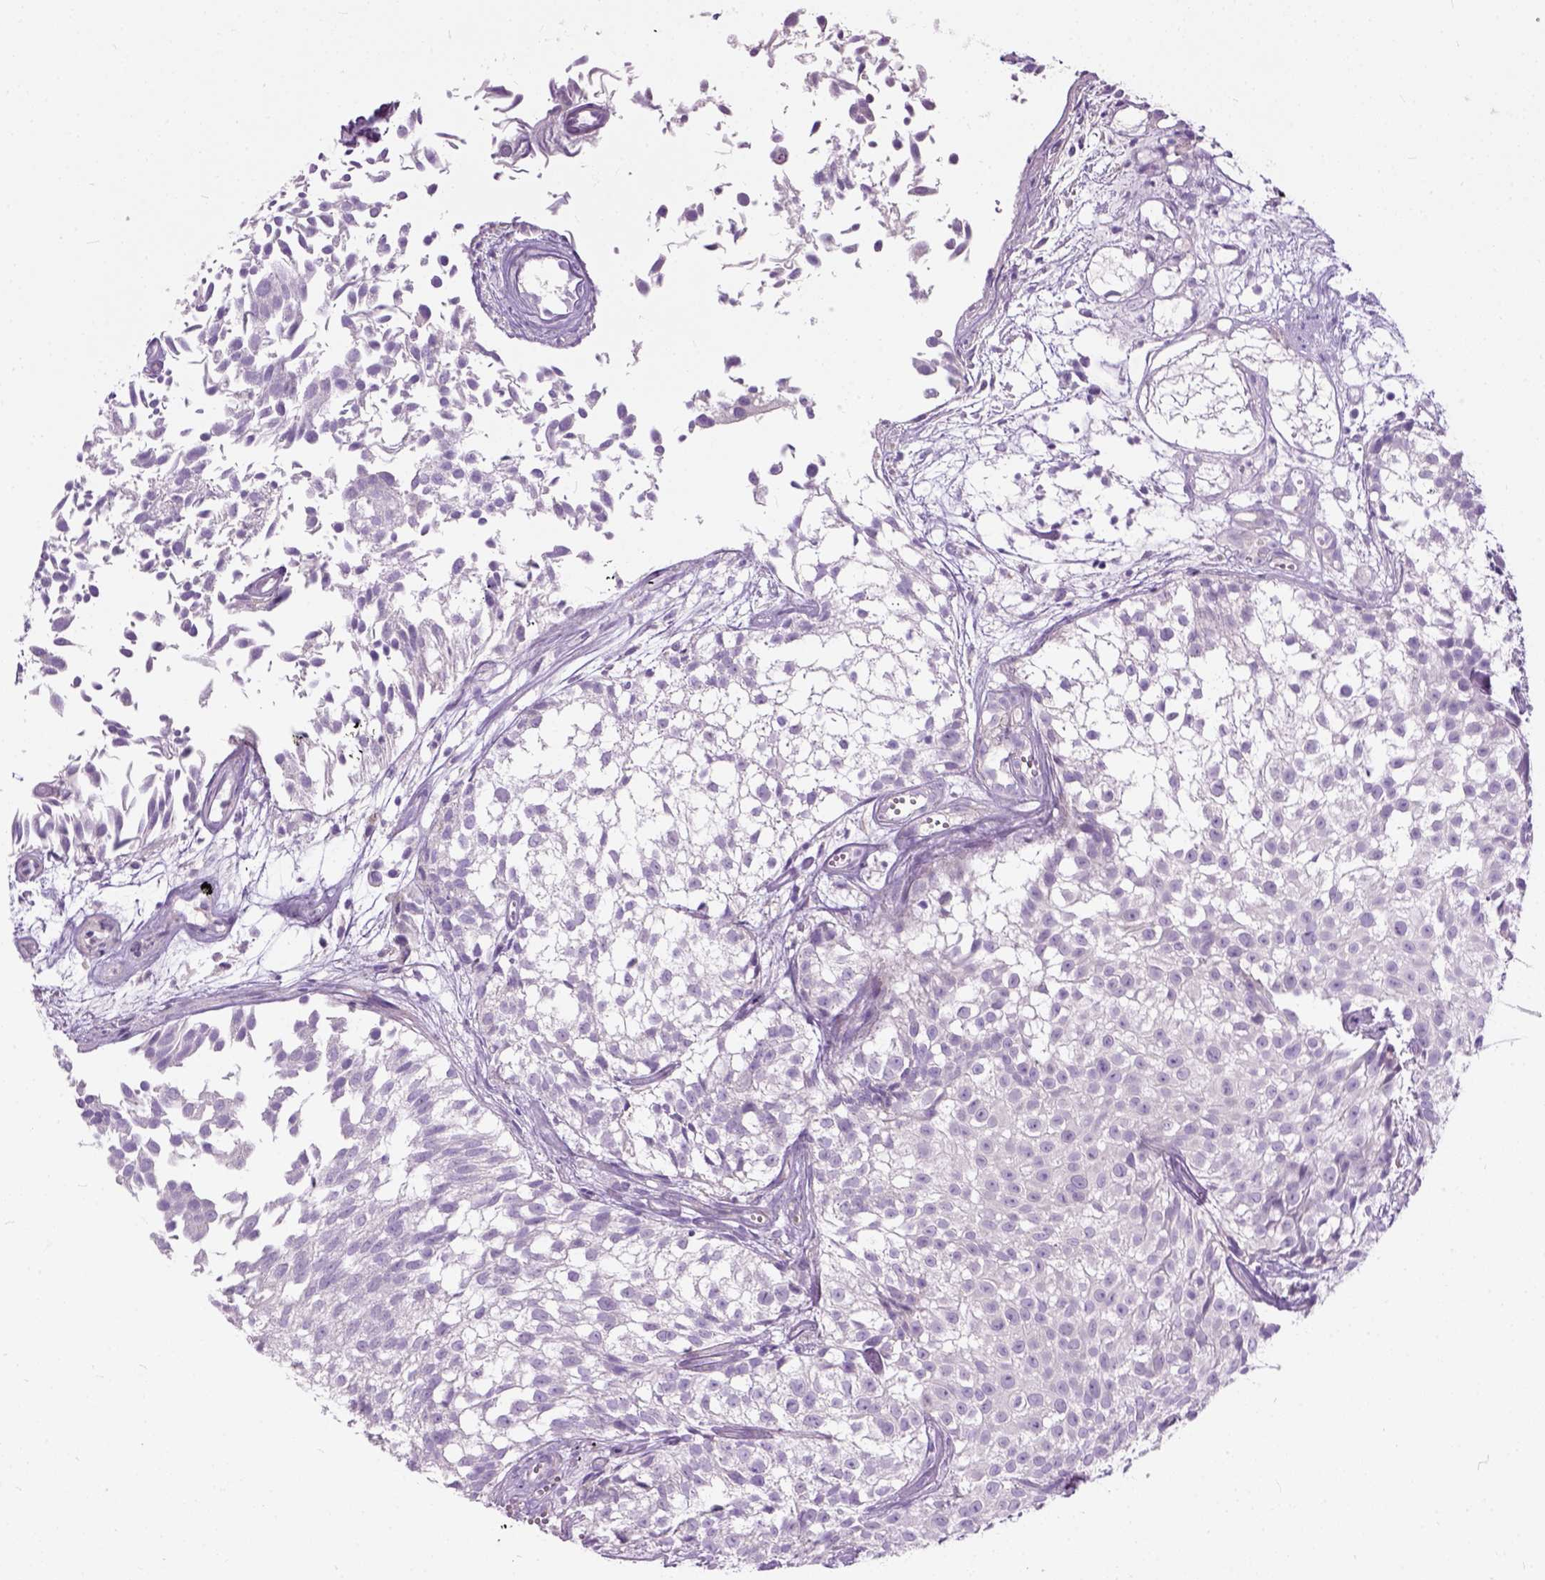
{"staining": {"intensity": "negative", "quantity": "none", "location": "none"}, "tissue": "urothelial cancer", "cell_type": "Tumor cells", "image_type": "cancer", "snomed": [{"axis": "morphology", "description": "Urothelial carcinoma, Low grade"}, {"axis": "topography", "description": "Urinary bladder"}], "caption": "High power microscopy histopathology image of an immunohistochemistry image of urothelial cancer, revealing no significant positivity in tumor cells.", "gene": "TRIM72", "patient": {"sex": "male", "age": 70}}